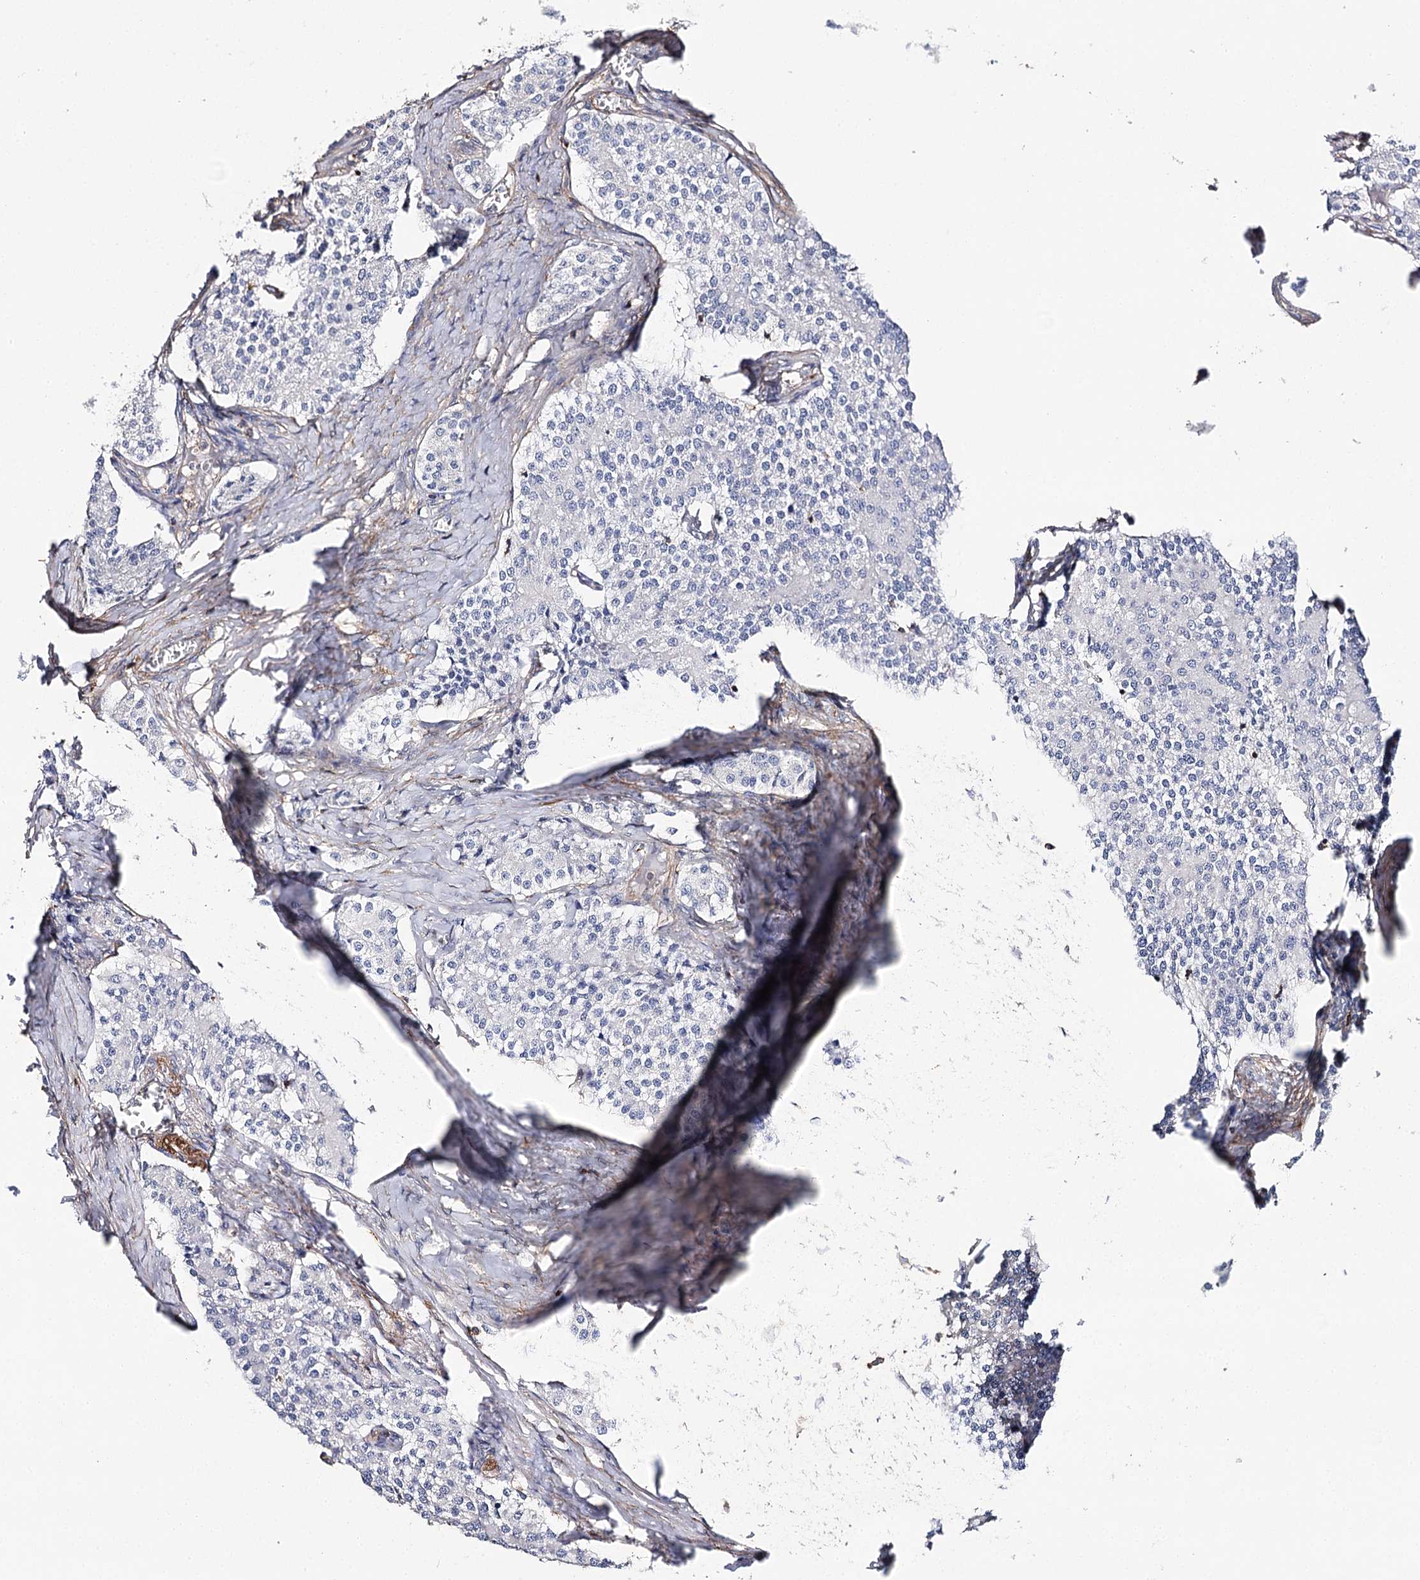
{"staining": {"intensity": "negative", "quantity": "none", "location": "none"}, "tissue": "carcinoid", "cell_type": "Tumor cells", "image_type": "cancer", "snomed": [{"axis": "morphology", "description": "Carcinoid, malignant, NOS"}, {"axis": "topography", "description": "Colon"}], "caption": "This is an immunohistochemistry (IHC) image of carcinoid. There is no staining in tumor cells.", "gene": "EPYC", "patient": {"sex": "female", "age": 52}}